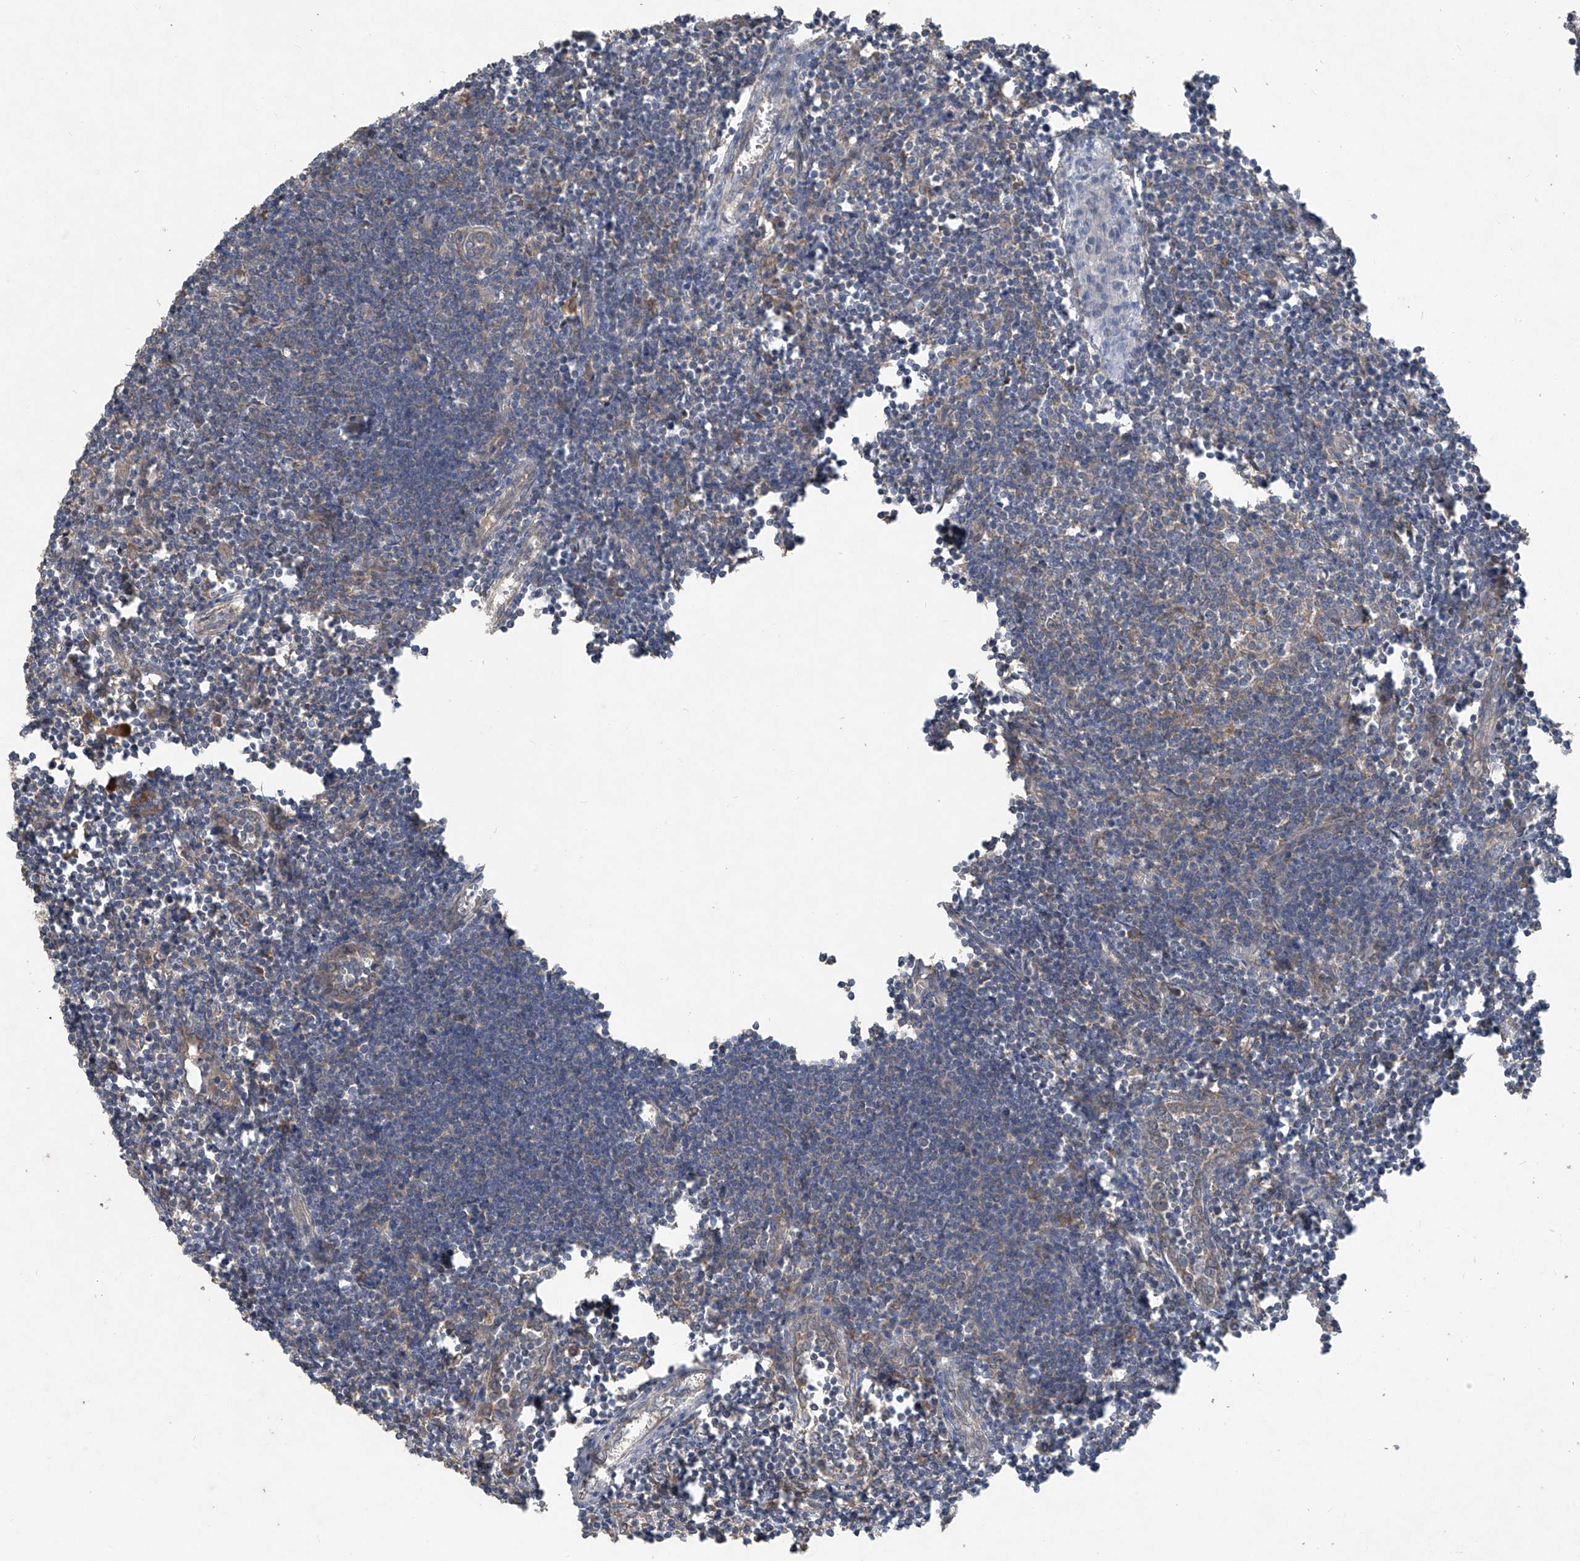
{"staining": {"intensity": "strong", "quantity": "<25%", "location": "cytoplasmic/membranous"}, "tissue": "lymph node", "cell_type": "Non-germinal center cells", "image_type": "normal", "snomed": [{"axis": "morphology", "description": "Normal tissue, NOS"}, {"axis": "morphology", "description": "Malignant melanoma, Metastatic site"}, {"axis": "topography", "description": "Lymph node"}], "caption": "This photomicrograph demonstrates immunohistochemistry (IHC) staining of normal human lymph node, with medium strong cytoplasmic/membranous expression in approximately <25% of non-germinal center cells.", "gene": "FOXRED2", "patient": {"sex": "male", "age": 41}}